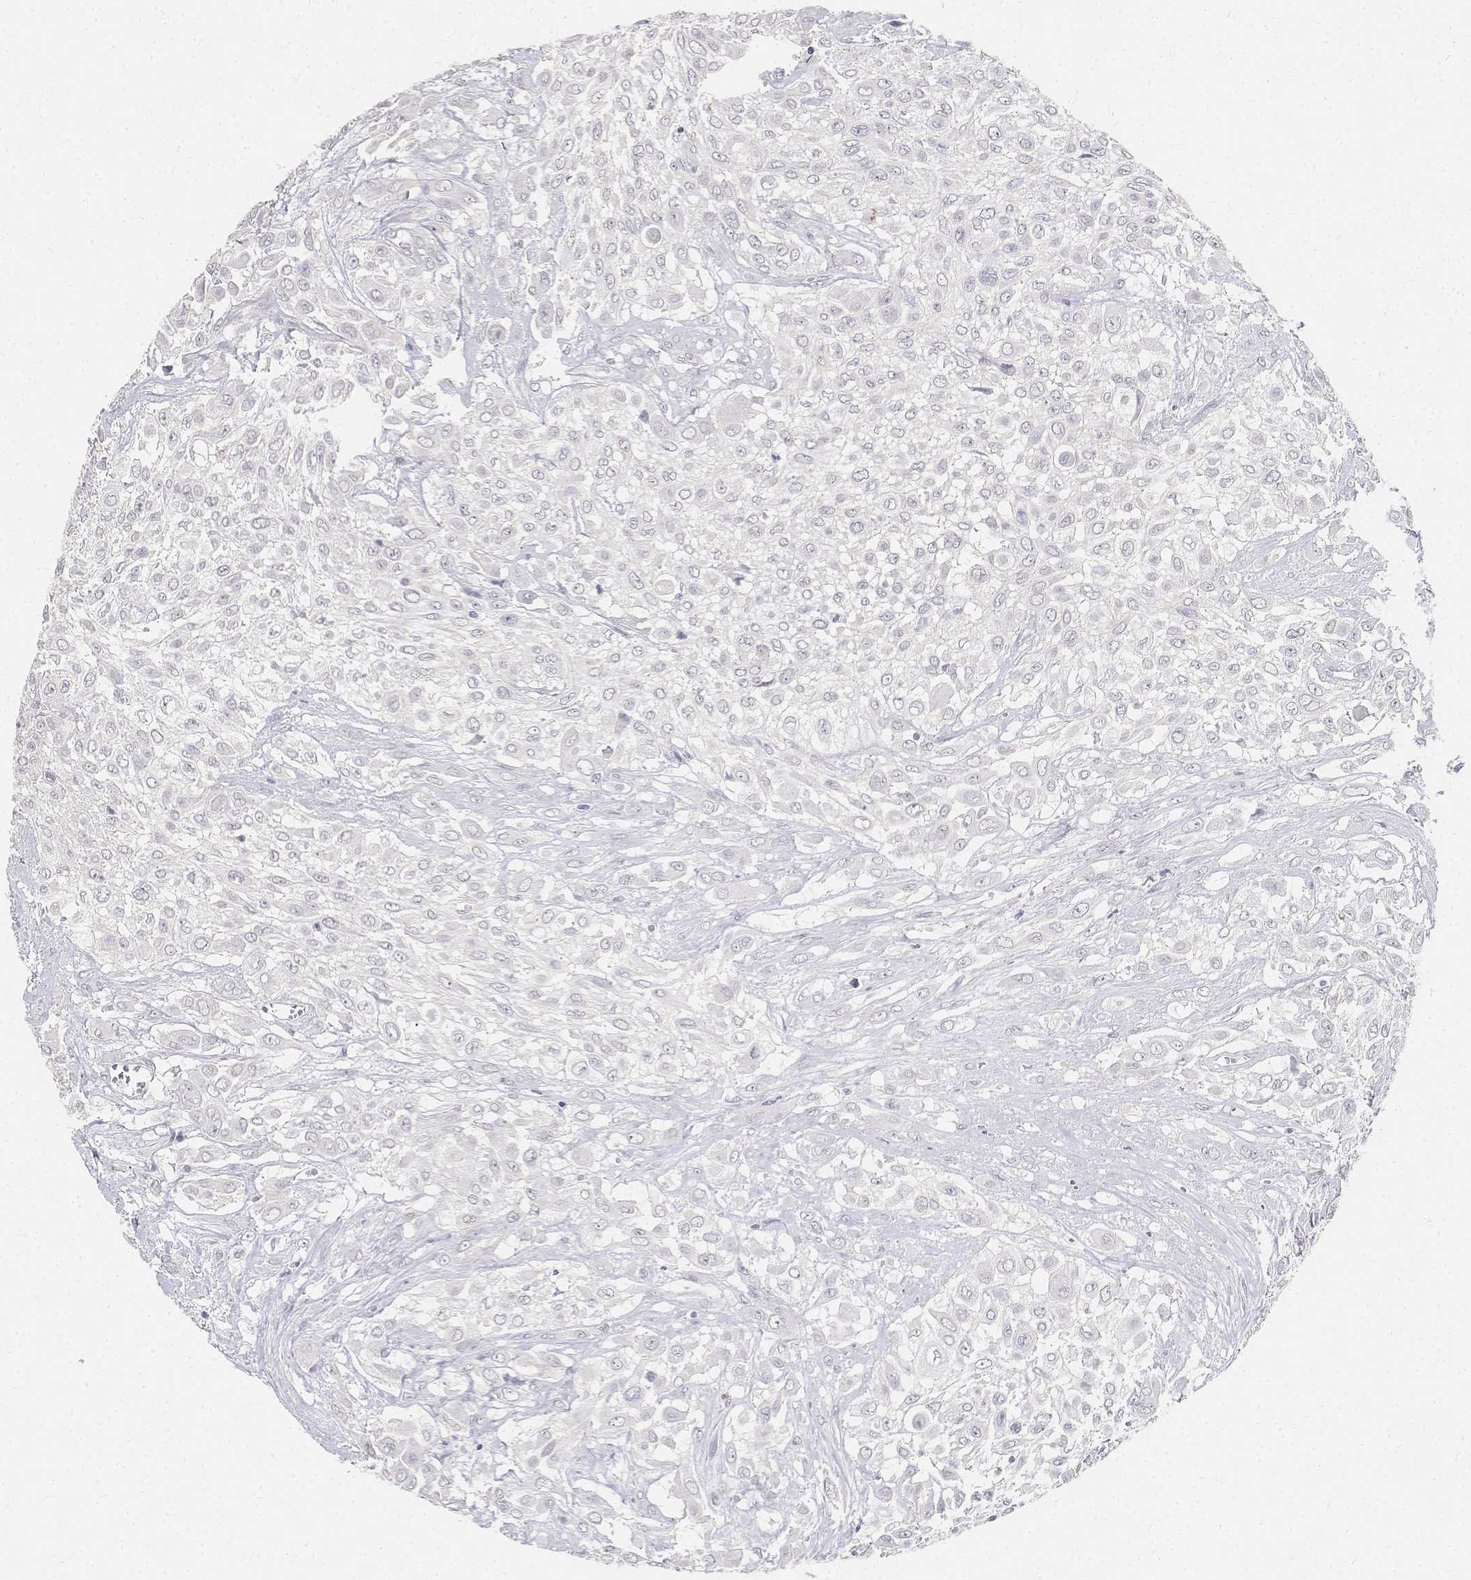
{"staining": {"intensity": "negative", "quantity": "none", "location": "none"}, "tissue": "urothelial cancer", "cell_type": "Tumor cells", "image_type": "cancer", "snomed": [{"axis": "morphology", "description": "Urothelial carcinoma, High grade"}, {"axis": "topography", "description": "Urinary bladder"}], "caption": "Immunohistochemistry (IHC) of human urothelial carcinoma (high-grade) reveals no expression in tumor cells.", "gene": "PAEP", "patient": {"sex": "male", "age": 57}}